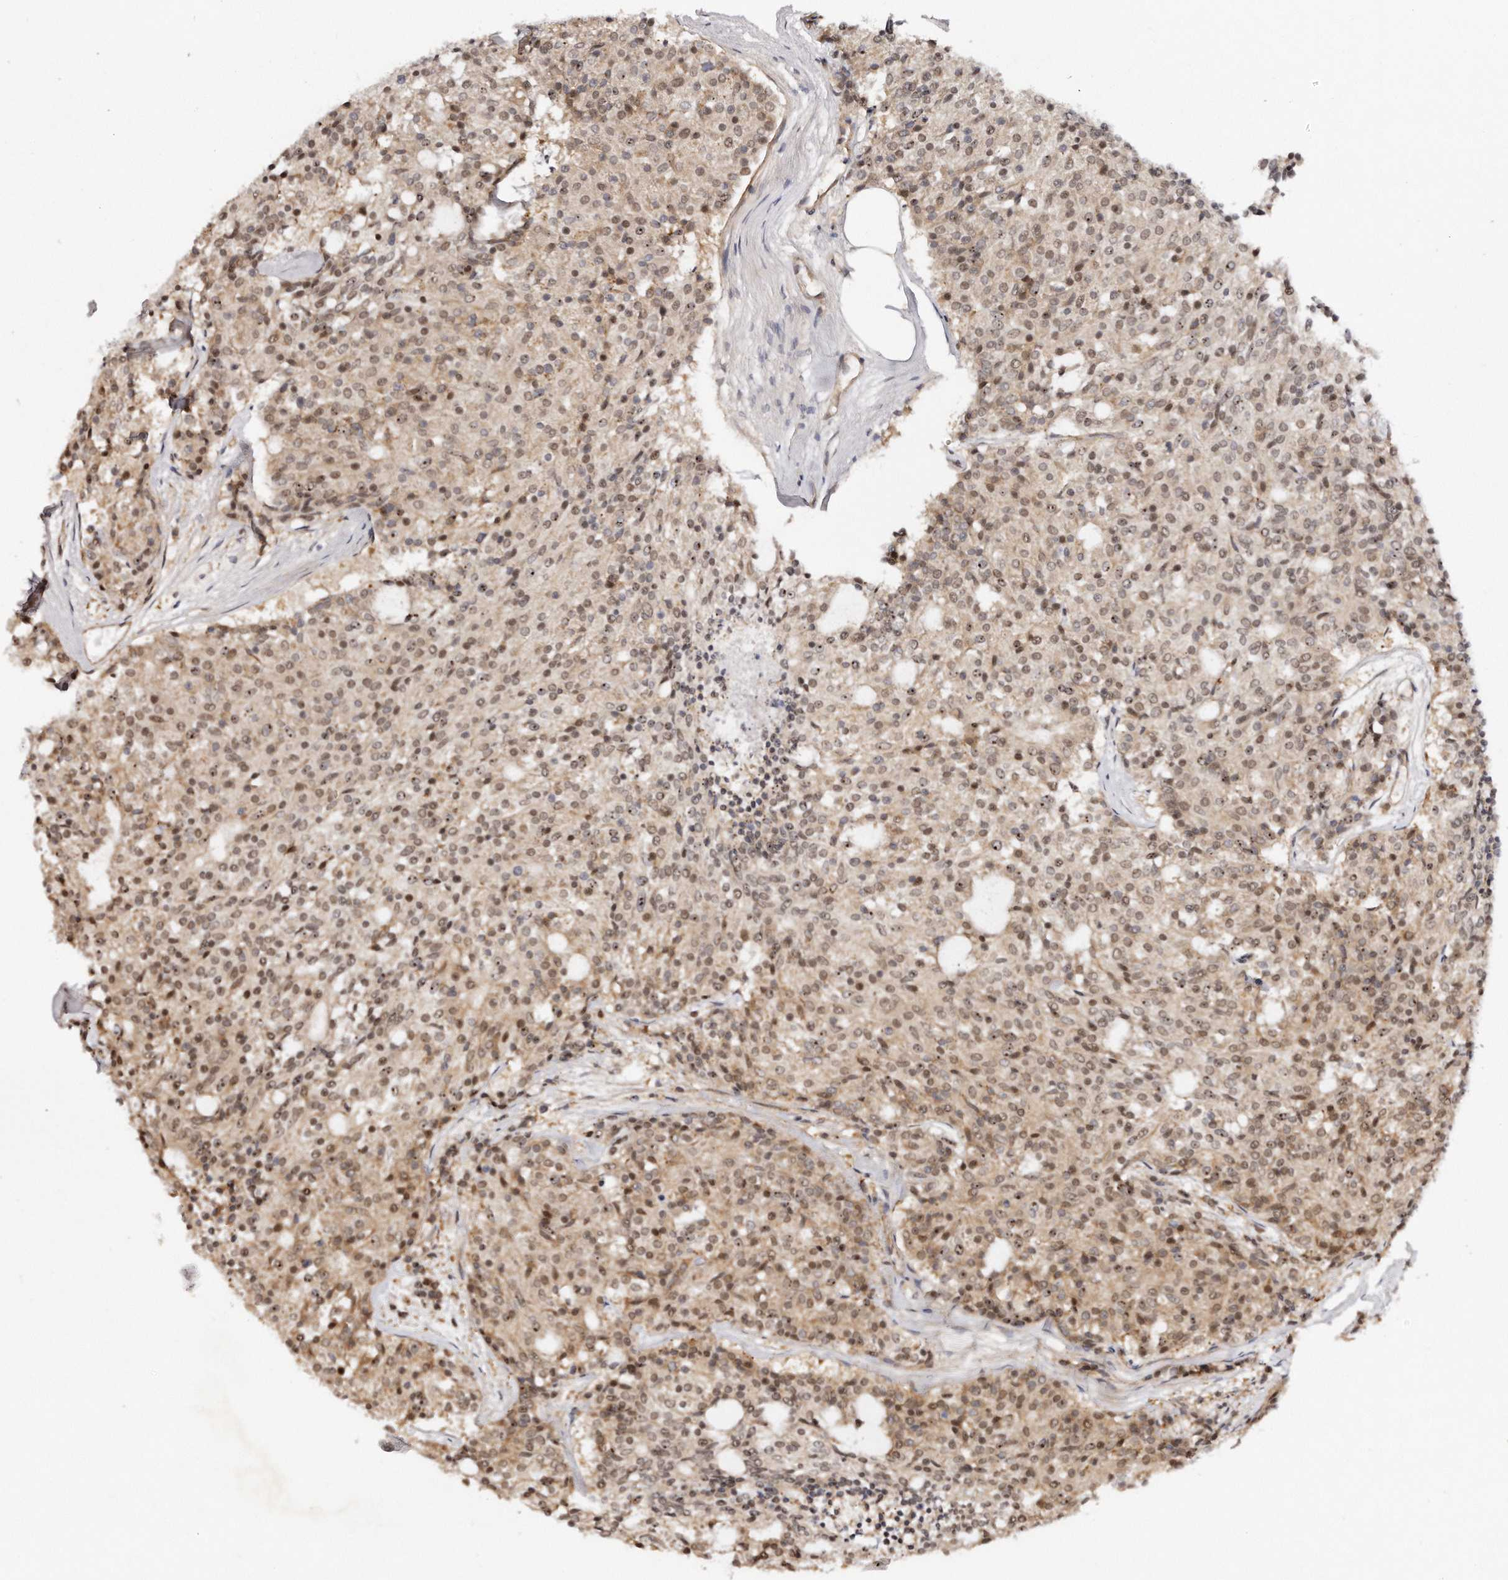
{"staining": {"intensity": "moderate", "quantity": ">75%", "location": "cytoplasmic/membranous,nuclear"}, "tissue": "carcinoid", "cell_type": "Tumor cells", "image_type": "cancer", "snomed": [{"axis": "morphology", "description": "Carcinoid, malignant, NOS"}, {"axis": "topography", "description": "Pancreas"}], "caption": "Protein expression analysis of carcinoid (malignant) displays moderate cytoplasmic/membranous and nuclear positivity in about >75% of tumor cells.", "gene": "SOX4", "patient": {"sex": "female", "age": 54}}